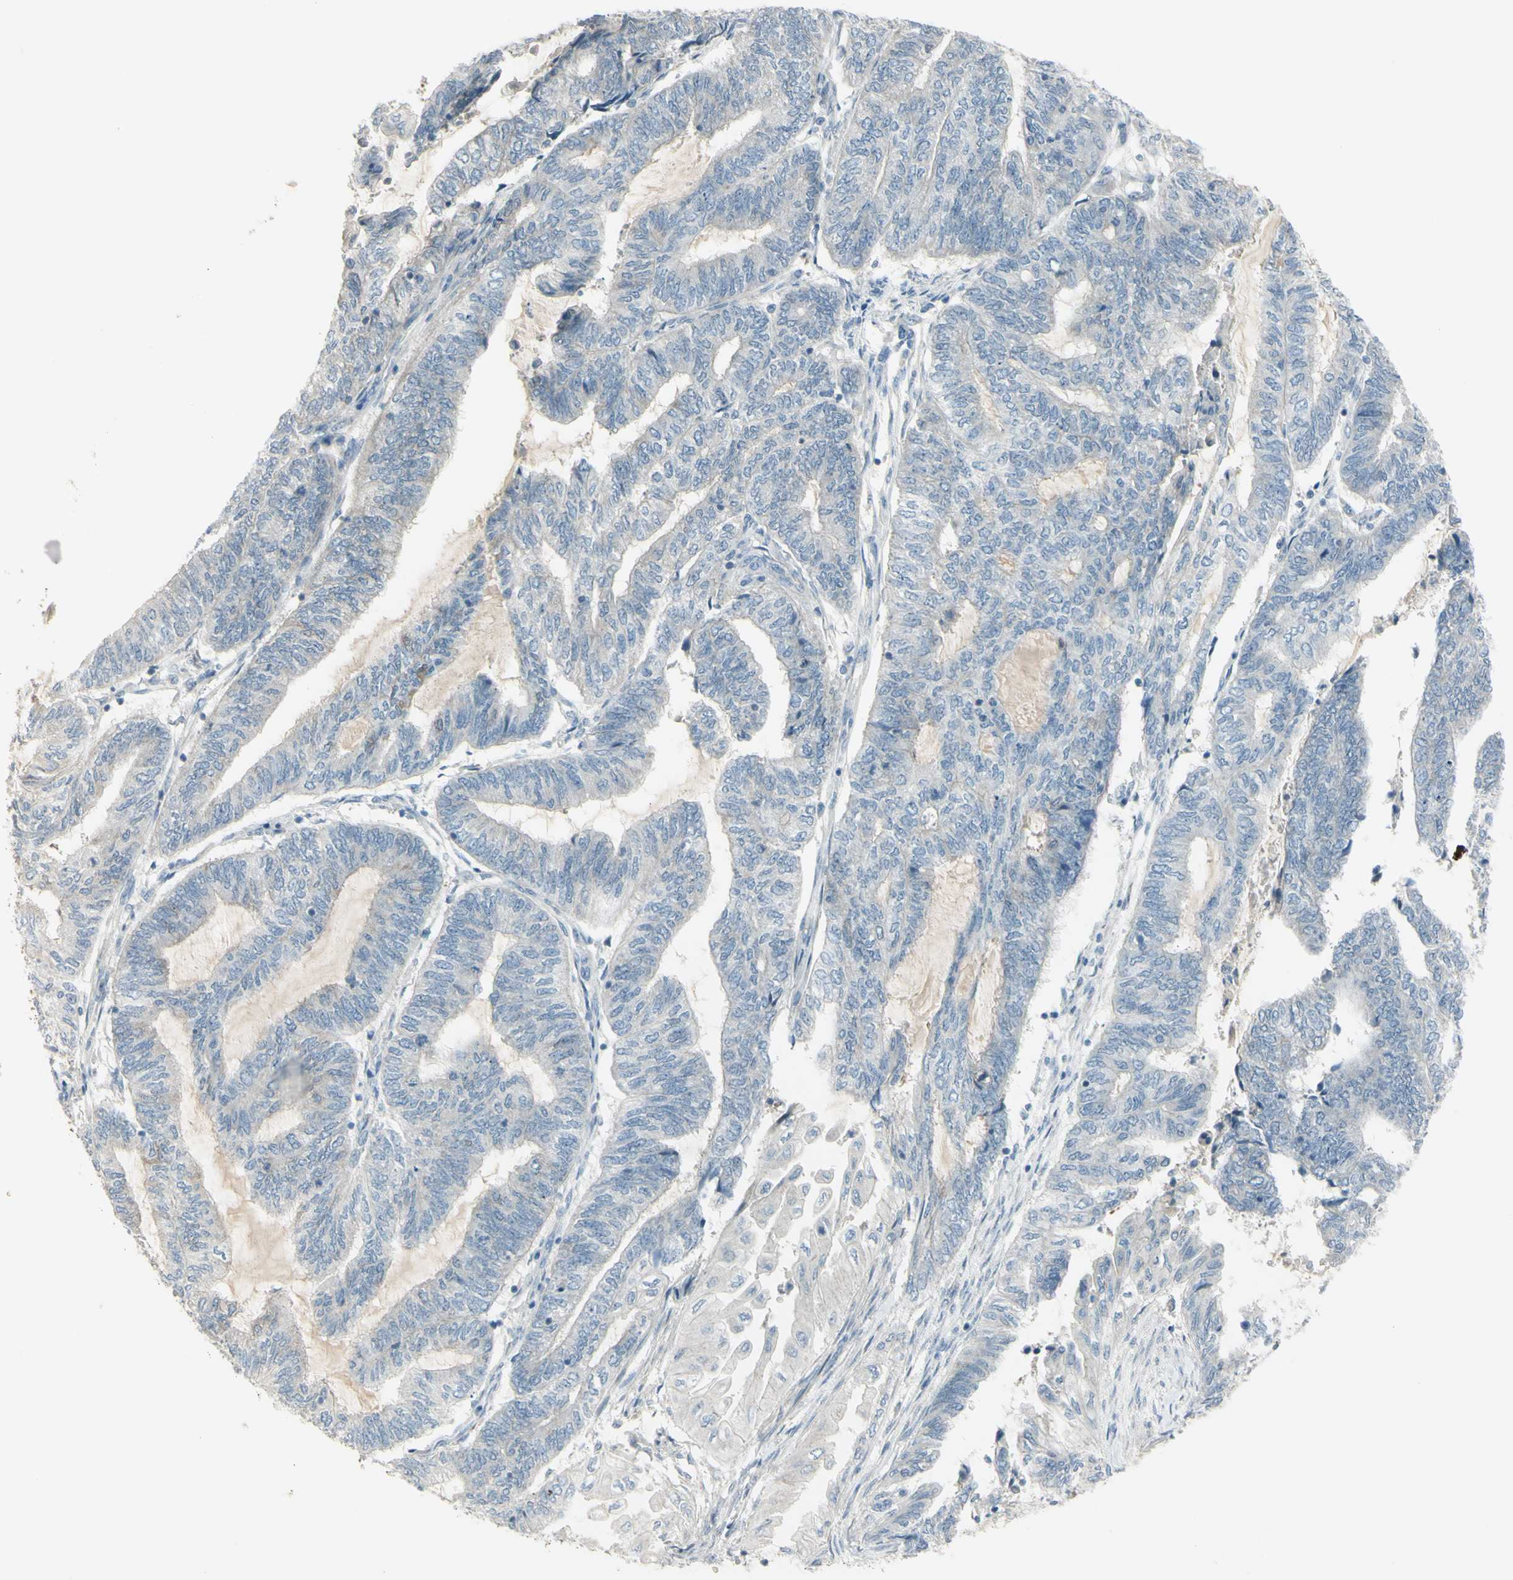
{"staining": {"intensity": "negative", "quantity": "none", "location": "none"}, "tissue": "endometrial cancer", "cell_type": "Tumor cells", "image_type": "cancer", "snomed": [{"axis": "morphology", "description": "Adenocarcinoma, NOS"}, {"axis": "topography", "description": "Uterus"}, {"axis": "topography", "description": "Endometrium"}], "caption": "A photomicrograph of human adenocarcinoma (endometrial) is negative for staining in tumor cells.", "gene": "SH3GL2", "patient": {"sex": "female", "age": 70}}